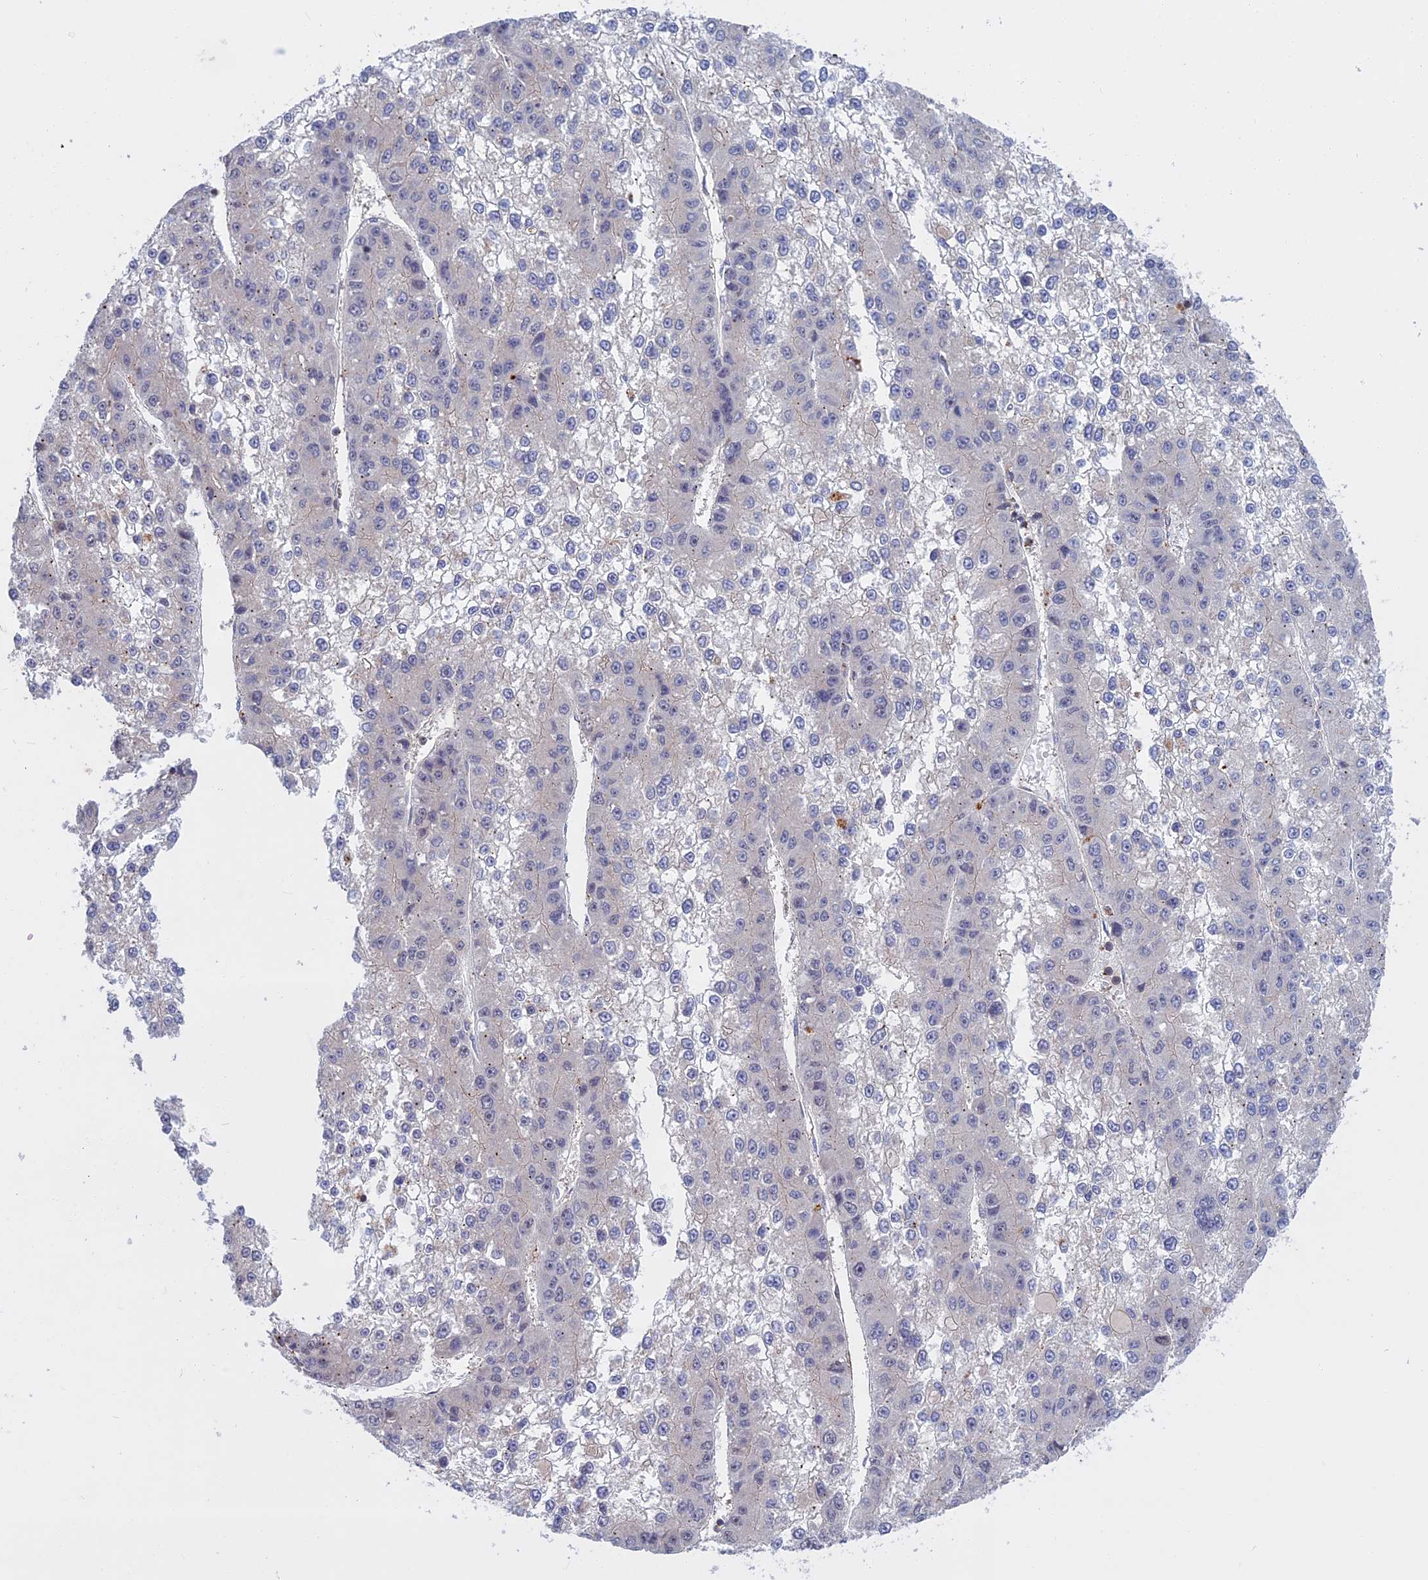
{"staining": {"intensity": "negative", "quantity": "none", "location": "none"}, "tissue": "liver cancer", "cell_type": "Tumor cells", "image_type": "cancer", "snomed": [{"axis": "morphology", "description": "Carcinoma, Hepatocellular, NOS"}, {"axis": "topography", "description": "Liver"}], "caption": "Tumor cells are negative for brown protein staining in hepatocellular carcinoma (liver). The staining is performed using DAB (3,3'-diaminobenzidine) brown chromogen with nuclei counter-stained in using hematoxylin.", "gene": "LYPD5", "patient": {"sex": "female", "age": 73}}